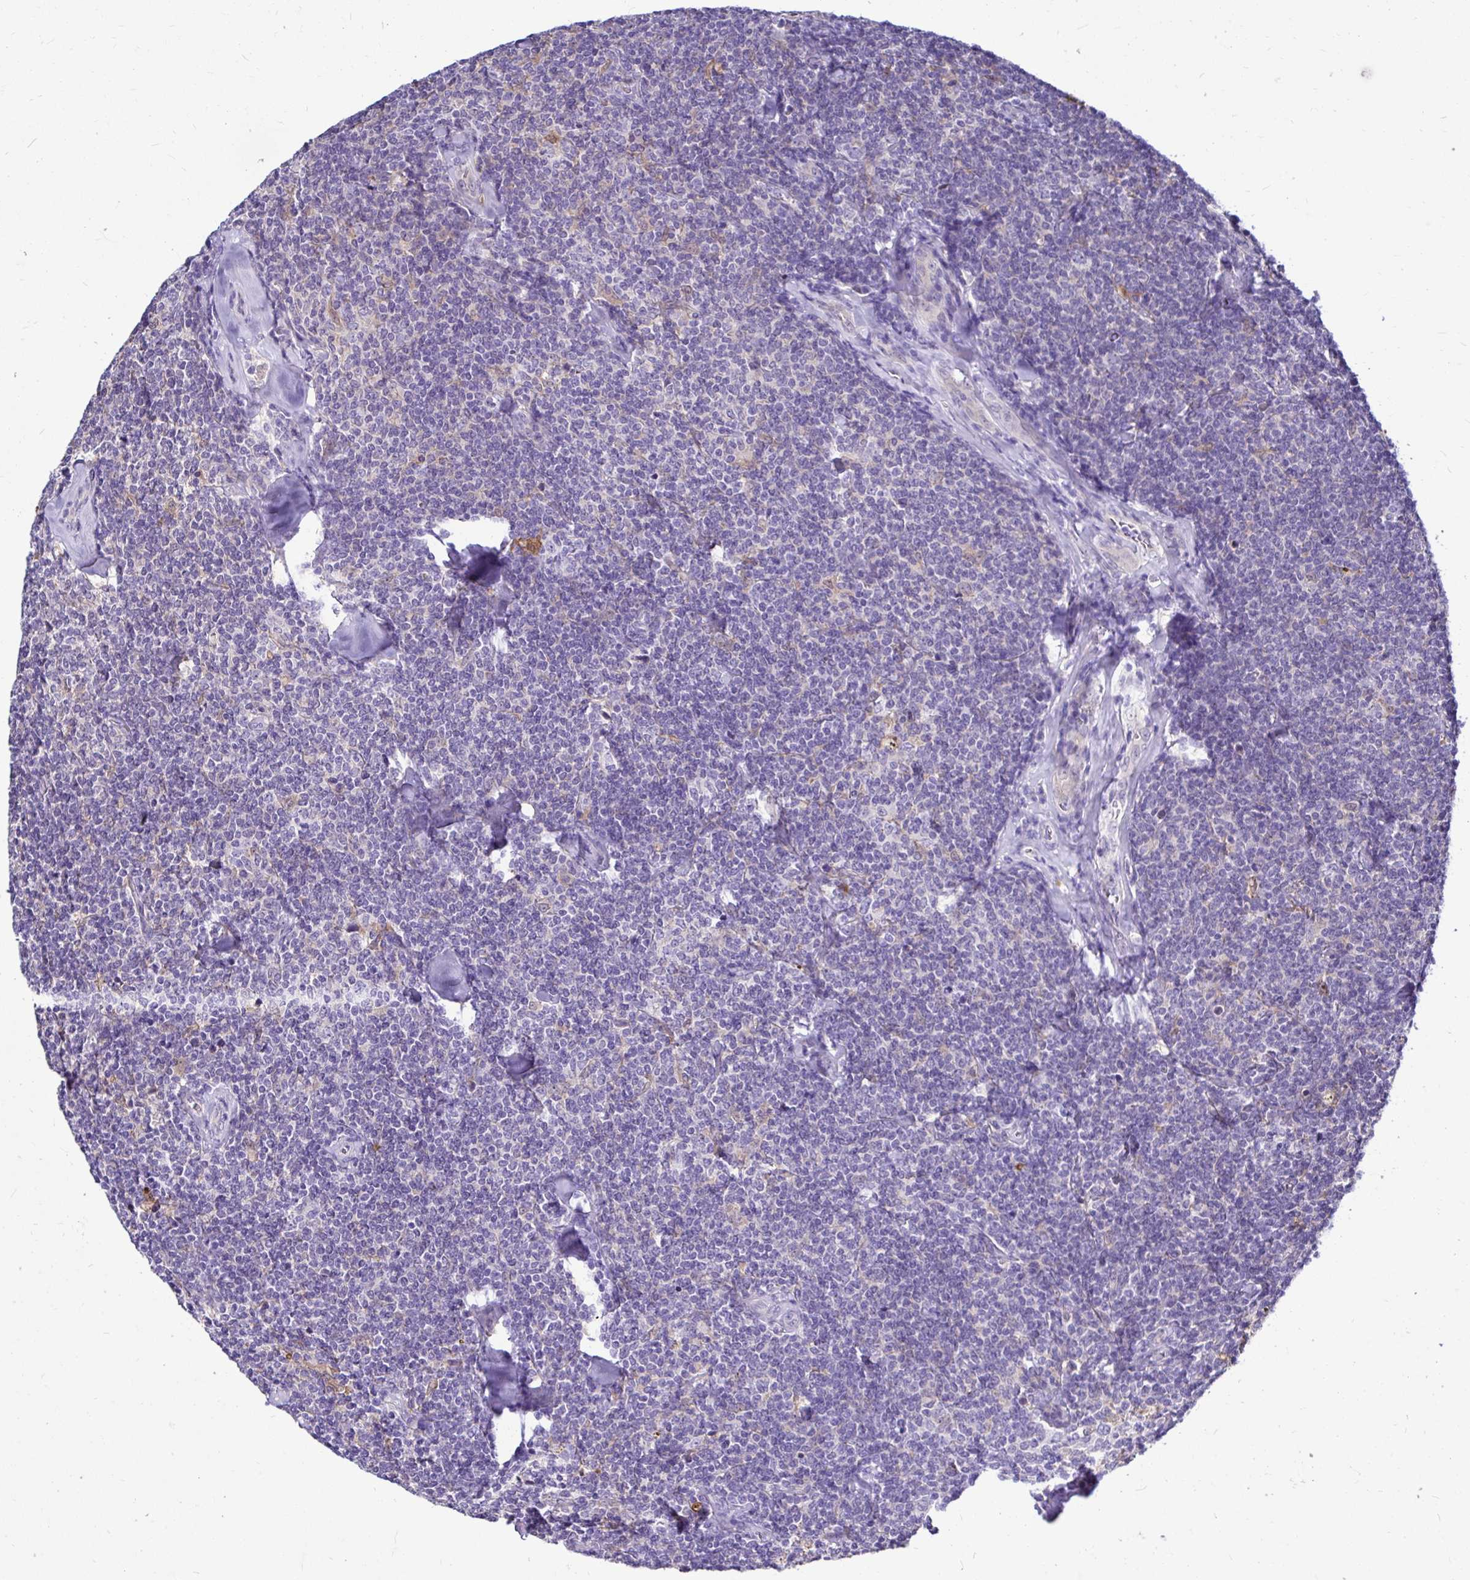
{"staining": {"intensity": "negative", "quantity": "none", "location": "none"}, "tissue": "lymphoma", "cell_type": "Tumor cells", "image_type": "cancer", "snomed": [{"axis": "morphology", "description": "Malignant lymphoma, non-Hodgkin's type, Low grade"}, {"axis": "topography", "description": "Lymph node"}], "caption": "Immunohistochemistry (IHC) of human malignant lymphoma, non-Hodgkin's type (low-grade) demonstrates no positivity in tumor cells.", "gene": "IDH1", "patient": {"sex": "female", "age": 56}}